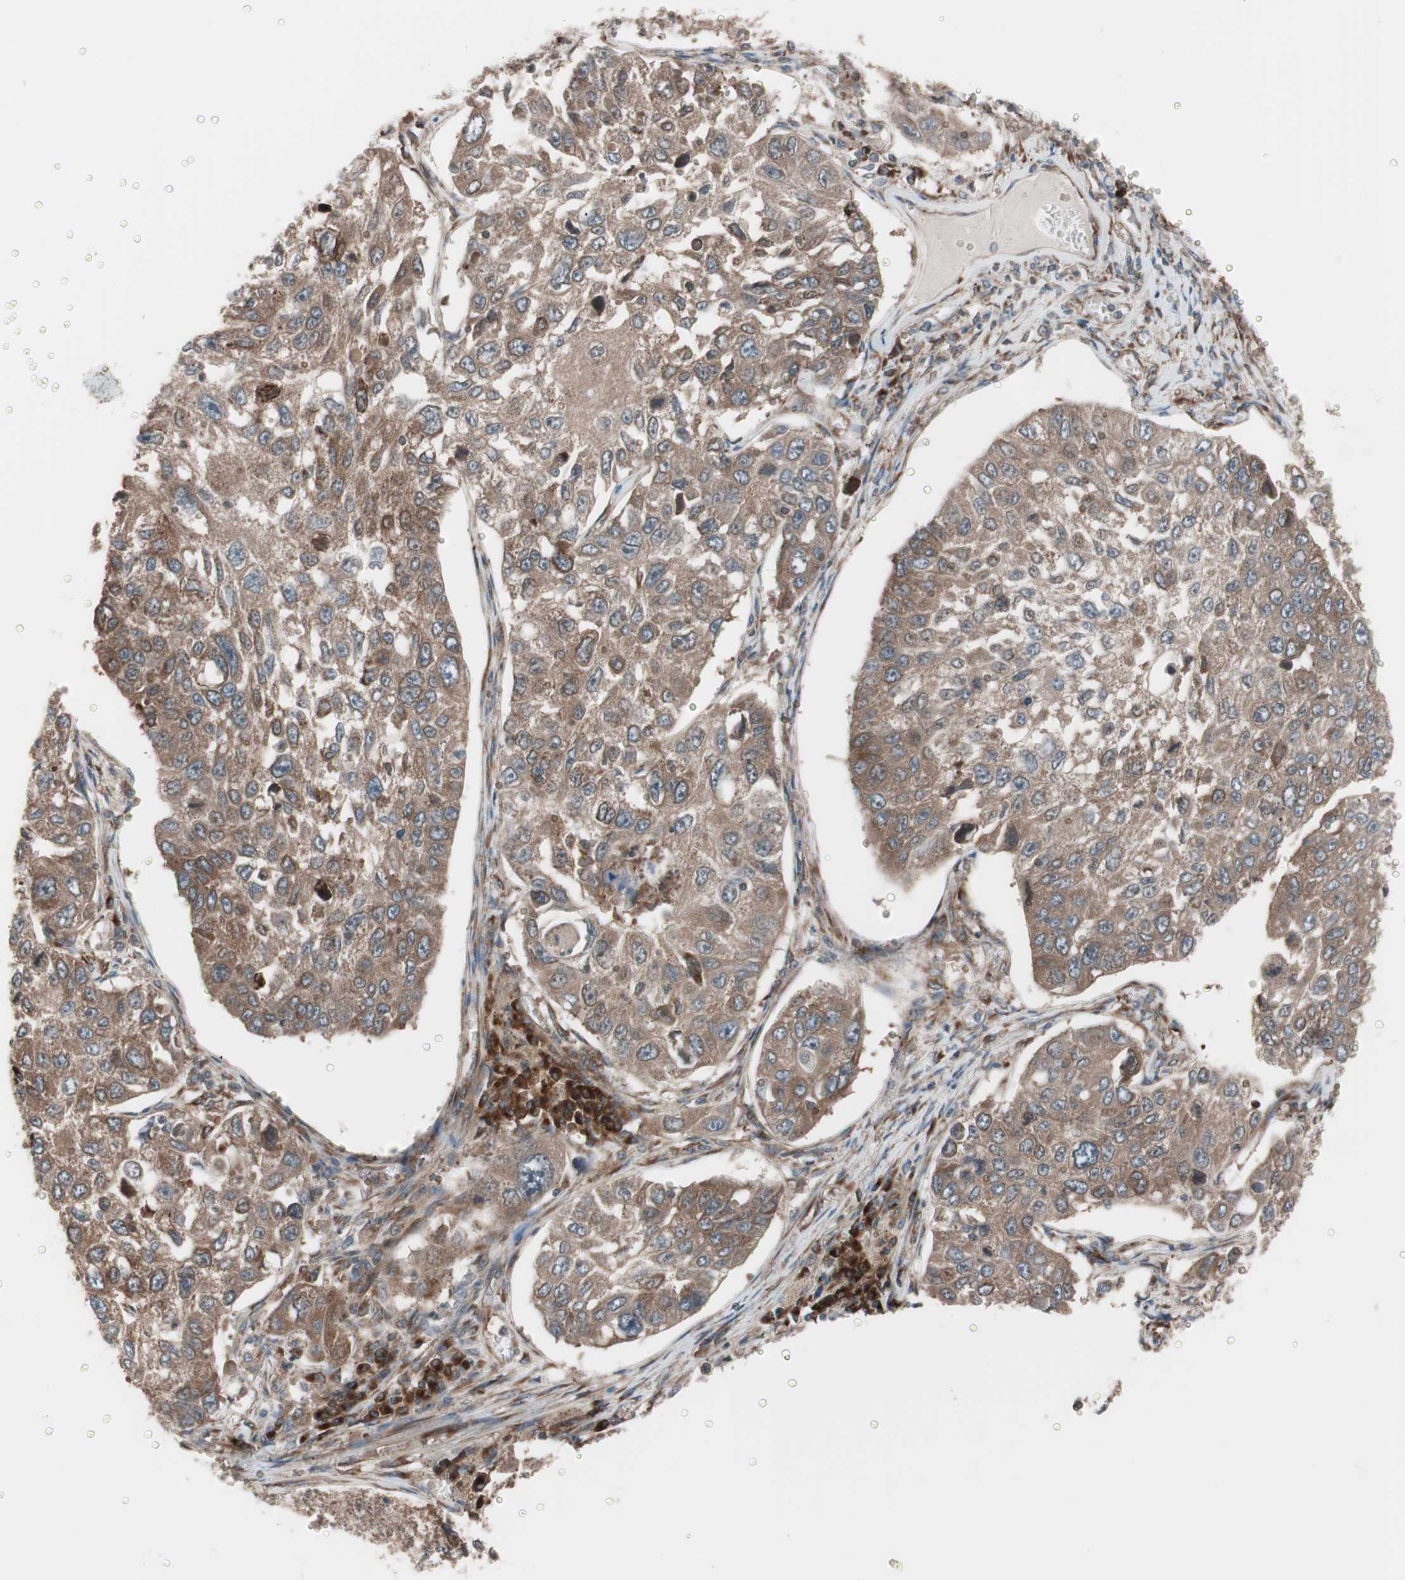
{"staining": {"intensity": "moderate", "quantity": ">75%", "location": "cytoplasmic/membranous"}, "tissue": "lung cancer", "cell_type": "Tumor cells", "image_type": "cancer", "snomed": [{"axis": "morphology", "description": "Squamous cell carcinoma, NOS"}, {"axis": "topography", "description": "Lung"}], "caption": "Immunohistochemistry (IHC) histopathology image of squamous cell carcinoma (lung) stained for a protein (brown), which shows medium levels of moderate cytoplasmic/membranous positivity in about >75% of tumor cells.", "gene": "SEC31A", "patient": {"sex": "male", "age": 71}}